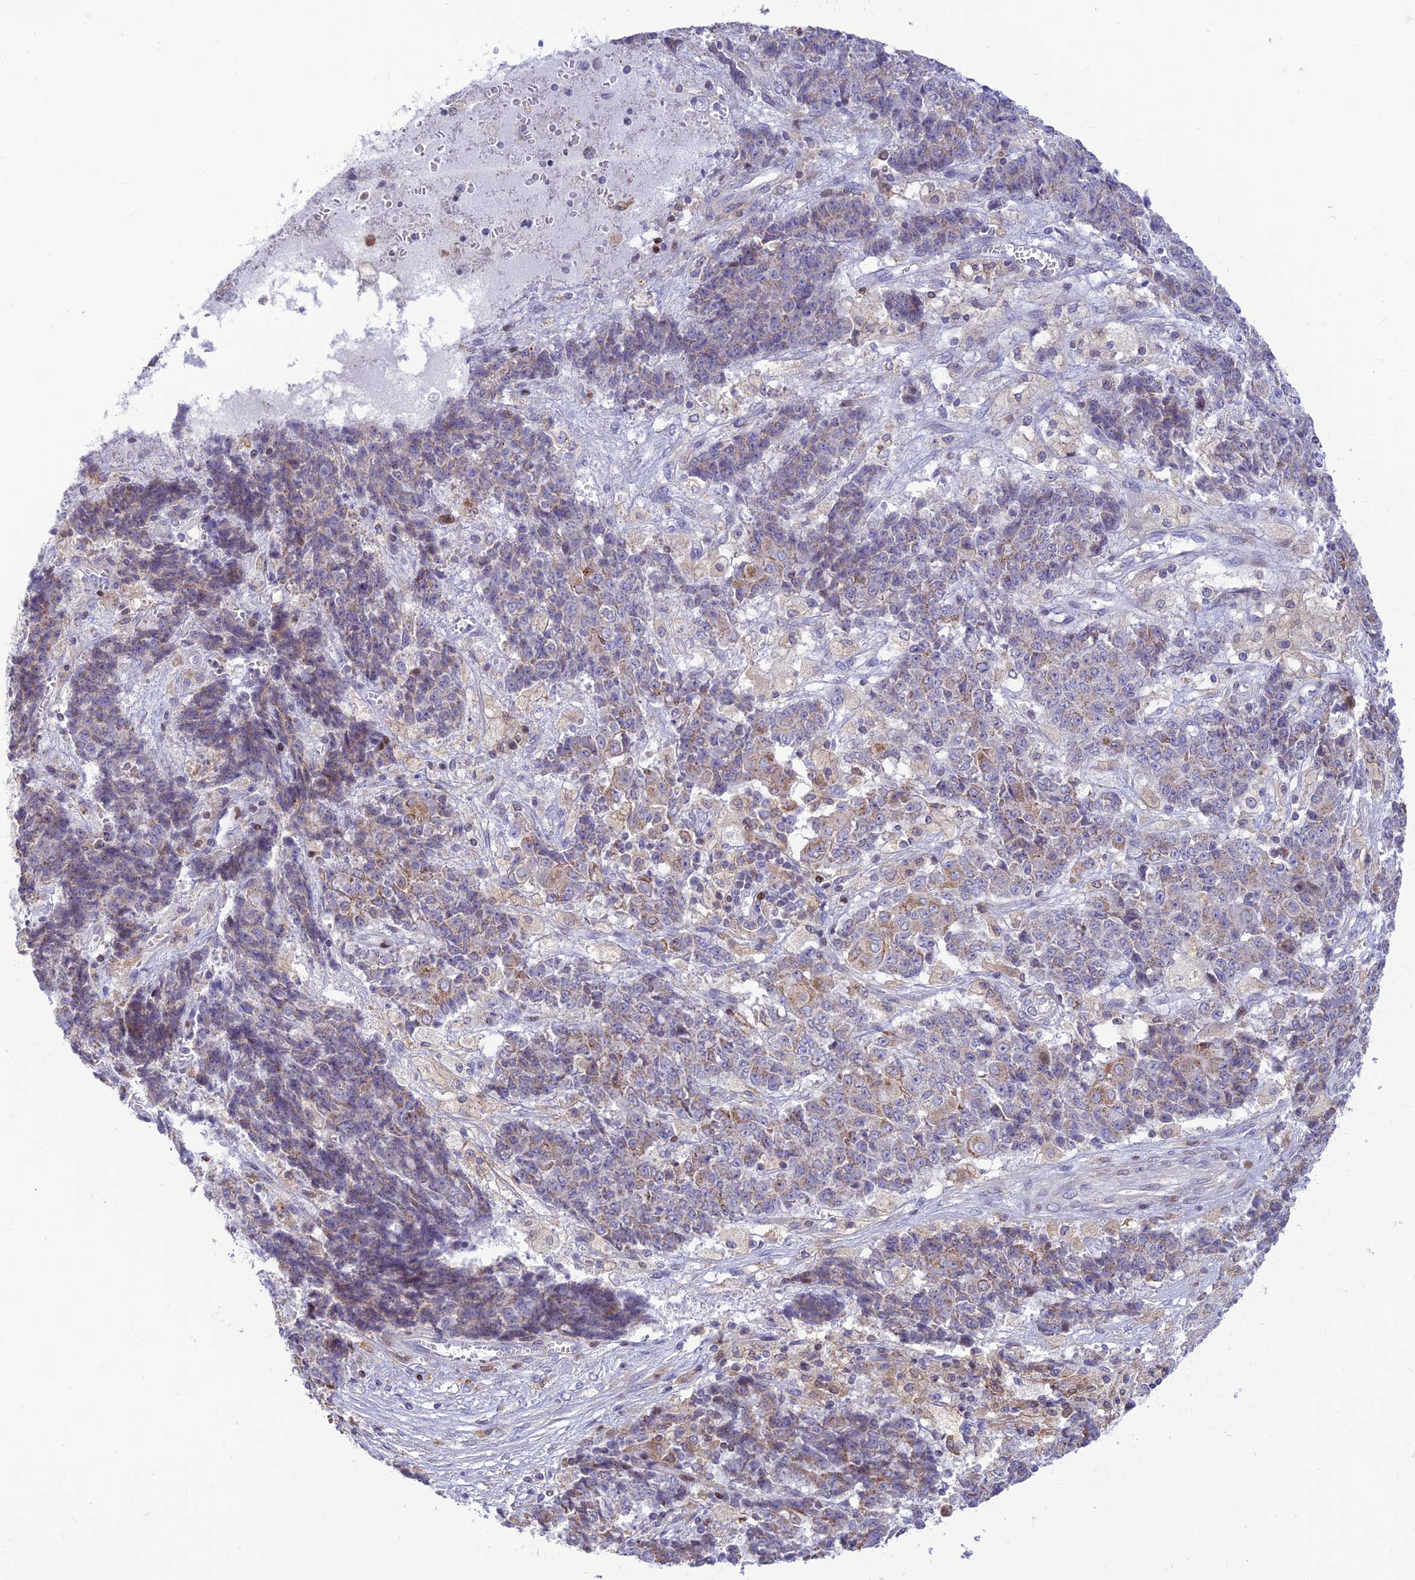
{"staining": {"intensity": "weak", "quantity": "25%-75%", "location": "cytoplasmic/membranous"}, "tissue": "ovarian cancer", "cell_type": "Tumor cells", "image_type": "cancer", "snomed": [{"axis": "morphology", "description": "Carcinoma, endometroid"}, {"axis": "topography", "description": "Ovary"}], "caption": "There is low levels of weak cytoplasmic/membranous positivity in tumor cells of ovarian endometroid carcinoma, as demonstrated by immunohistochemical staining (brown color).", "gene": "FAM186B", "patient": {"sex": "female", "age": 42}}